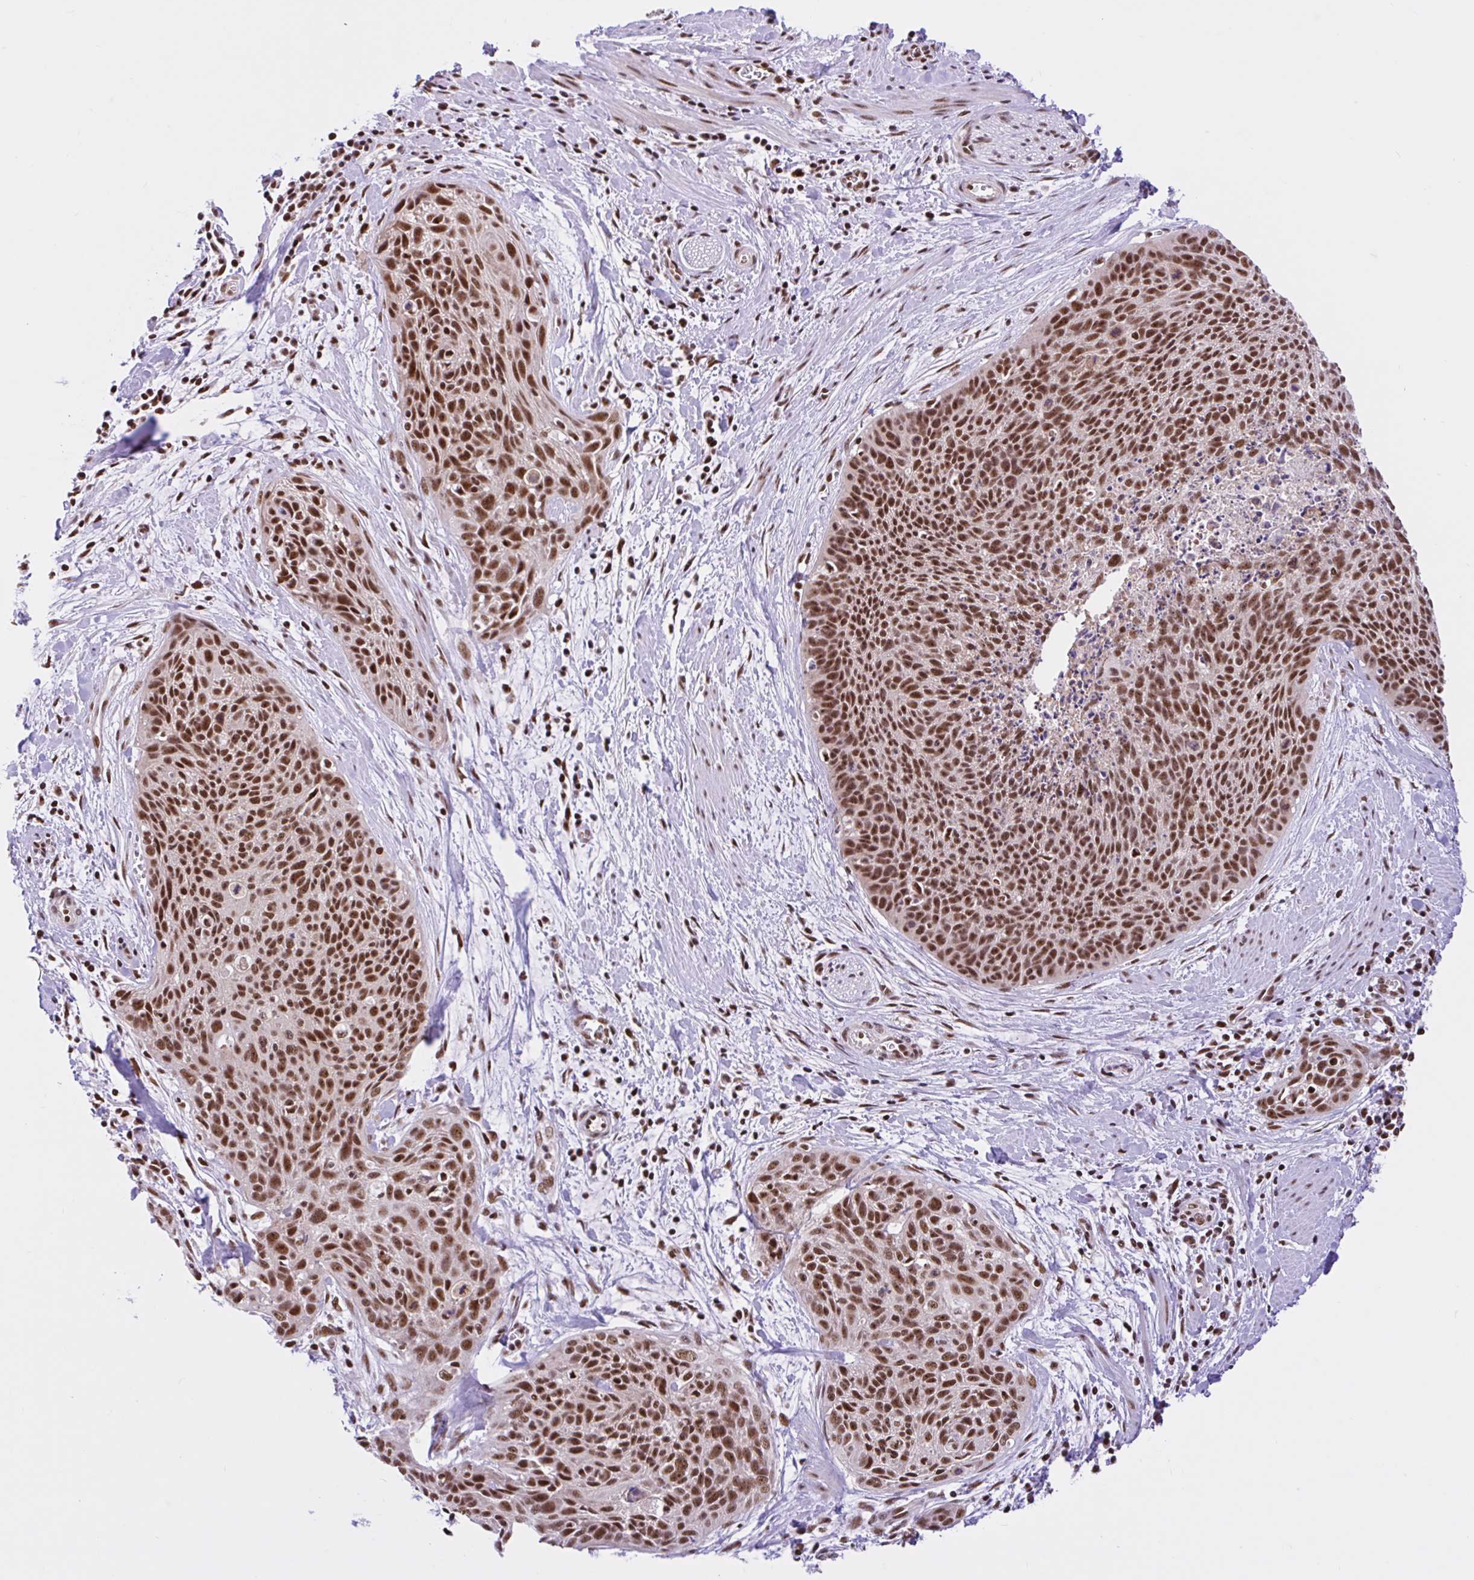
{"staining": {"intensity": "moderate", "quantity": ">75%", "location": "nuclear"}, "tissue": "cervical cancer", "cell_type": "Tumor cells", "image_type": "cancer", "snomed": [{"axis": "morphology", "description": "Squamous cell carcinoma, NOS"}, {"axis": "topography", "description": "Cervix"}], "caption": "Immunohistochemistry (IHC) (DAB (3,3'-diaminobenzidine)) staining of human cervical cancer (squamous cell carcinoma) shows moderate nuclear protein staining in approximately >75% of tumor cells.", "gene": "CCDC12", "patient": {"sex": "female", "age": 55}}